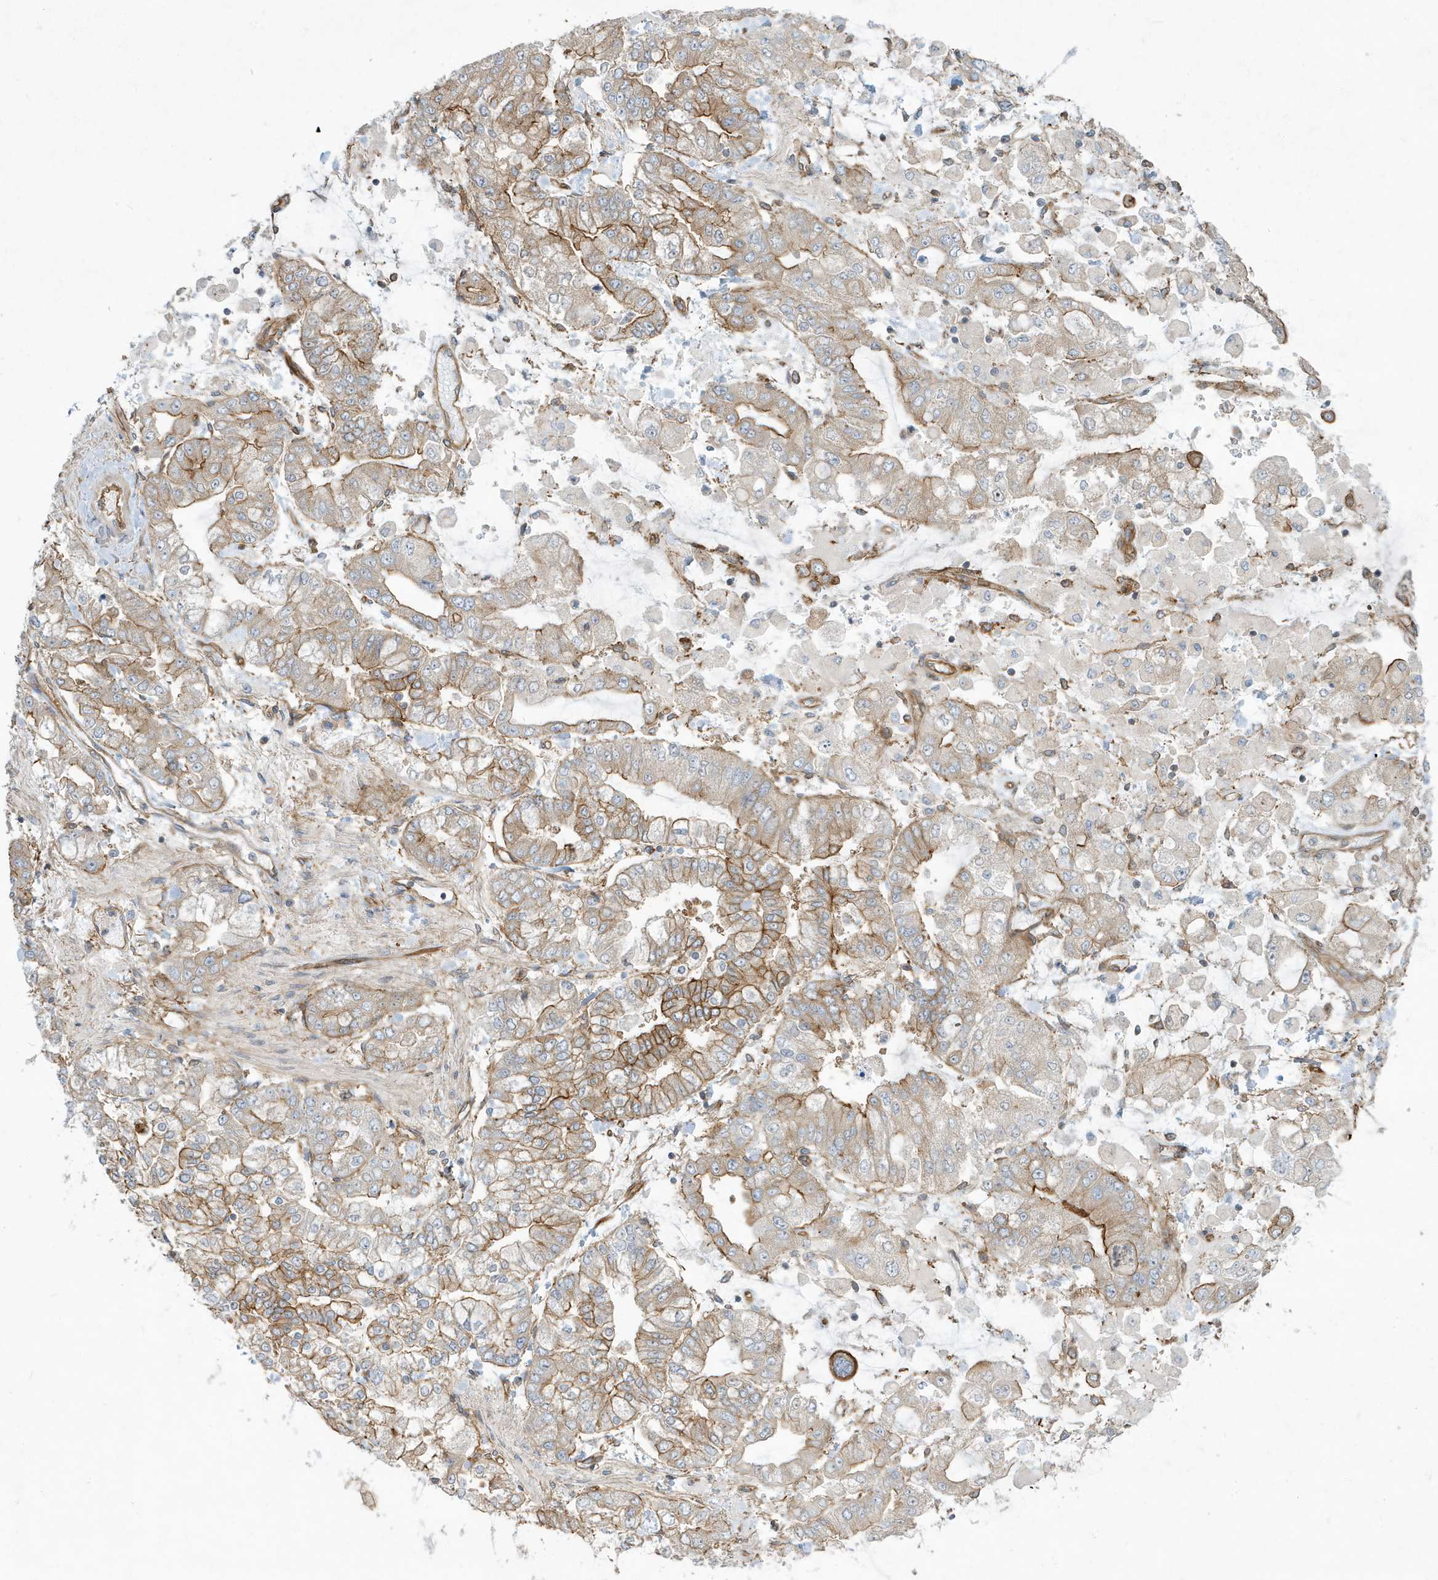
{"staining": {"intensity": "moderate", "quantity": "25%-75%", "location": "cytoplasmic/membranous"}, "tissue": "stomach cancer", "cell_type": "Tumor cells", "image_type": "cancer", "snomed": [{"axis": "morphology", "description": "Normal tissue, NOS"}, {"axis": "morphology", "description": "Adenocarcinoma, NOS"}, {"axis": "topography", "description": "Stomach, upper"}, {"axis": "topography", "description": "Stomach"}], "caption": "Immunohistochemical staining of human stomach cancer reveals moderate cytoplasmic/membranous protein positivity in approximately 25%-75% of tumor cells.", "gene": "ATP23", "patient": {"sex": "male", "age": 76}}